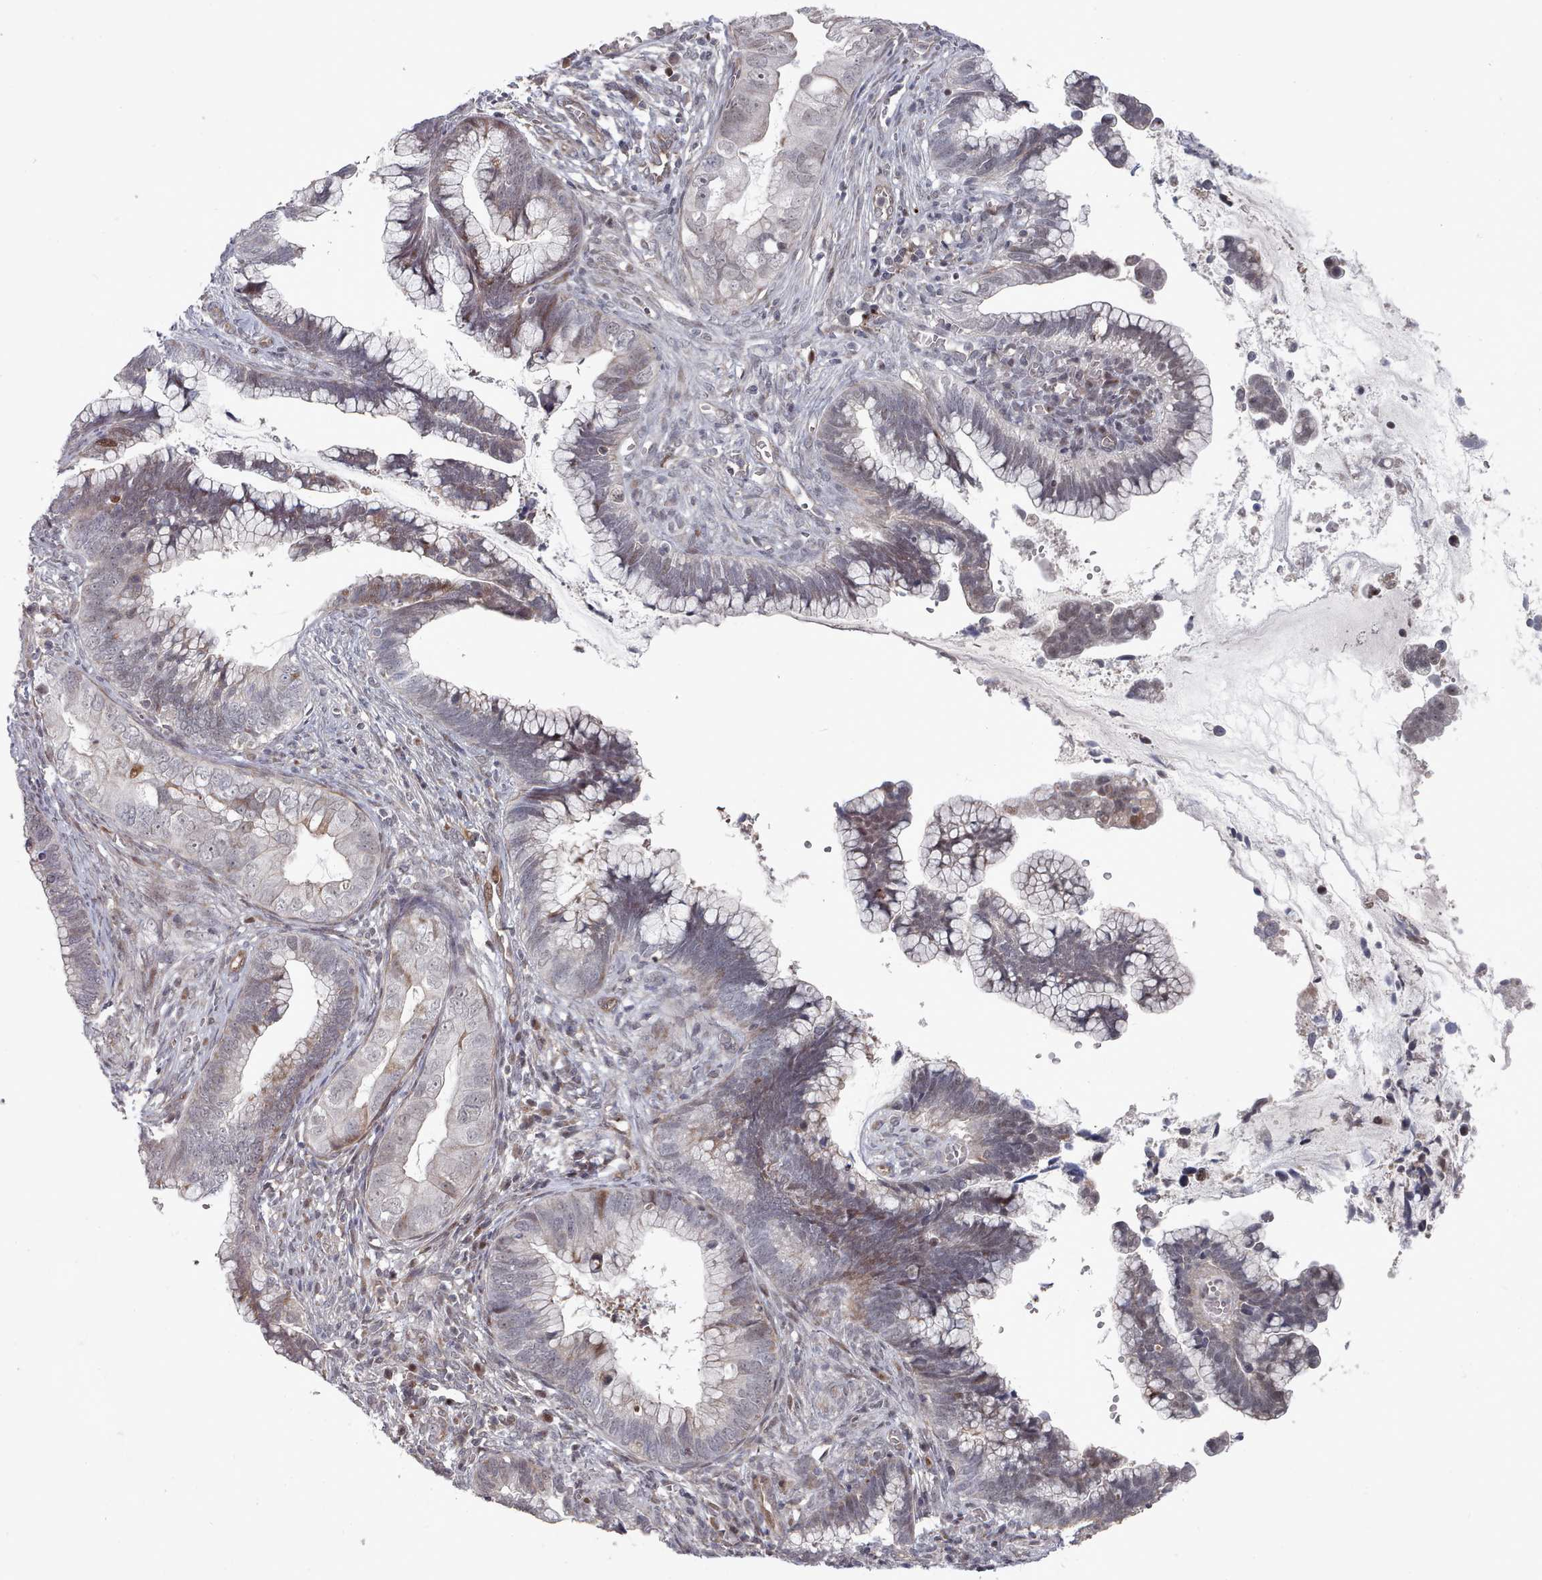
{"staining": {"intensity": "negative", "quantity": "none", "location": "none"}, "tissue": "cervical cancer", "cell_type": "Tumor cells", "image_type": "cancer", "snomed": [{"axis": "morphology", "description": "Adenocarcinoma, NOS"}, {"axis": "topography", "description": "Cervix"}], "caption": "Protein analysis of cervical cancer reveals no significant expression in tumor cells.", "gene": "CPSF4", "patient": {"sex": "female", "age": 44}}